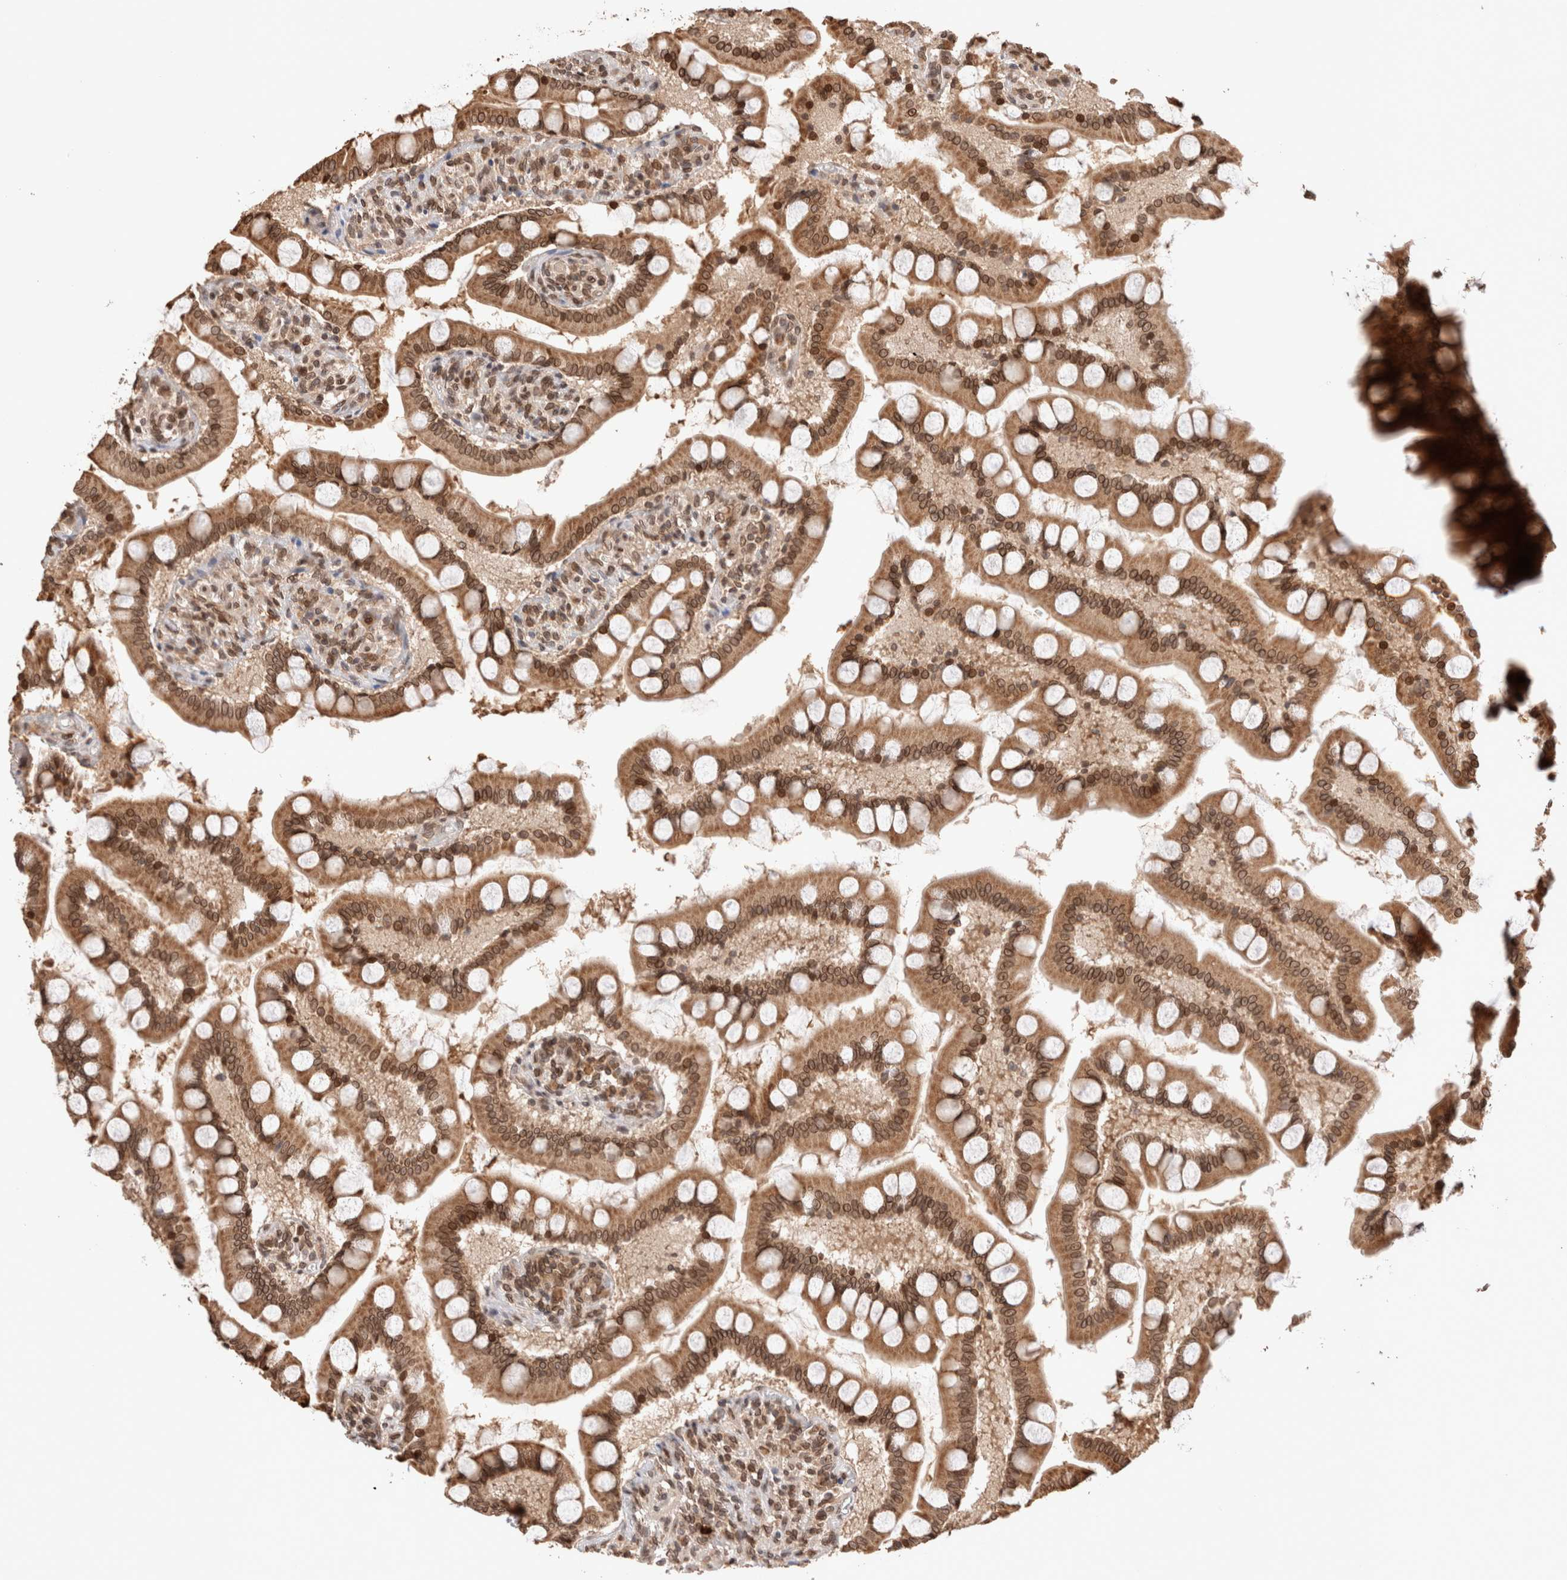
{"staining": {"intensity": "moderate", "quantity": ">75%", "location": "cytoplasmic/membranous,nuclear"}, "tissue": "small intestine", "cell_type": "Glandular cells", "image_type": "normal", "snomed": [{"axis": "morphology", "description": "Normal tissue, NOS"}, {"axis": "topography", "description": "Small intestine"}], "caption": "Glandular cells reveal moderate cytoplasmic/membranous,nuclear staining in approximately >75% of cells in normal small intestine.", "gene": "TPR", "patient": {"sex": "male", "age": 41}}